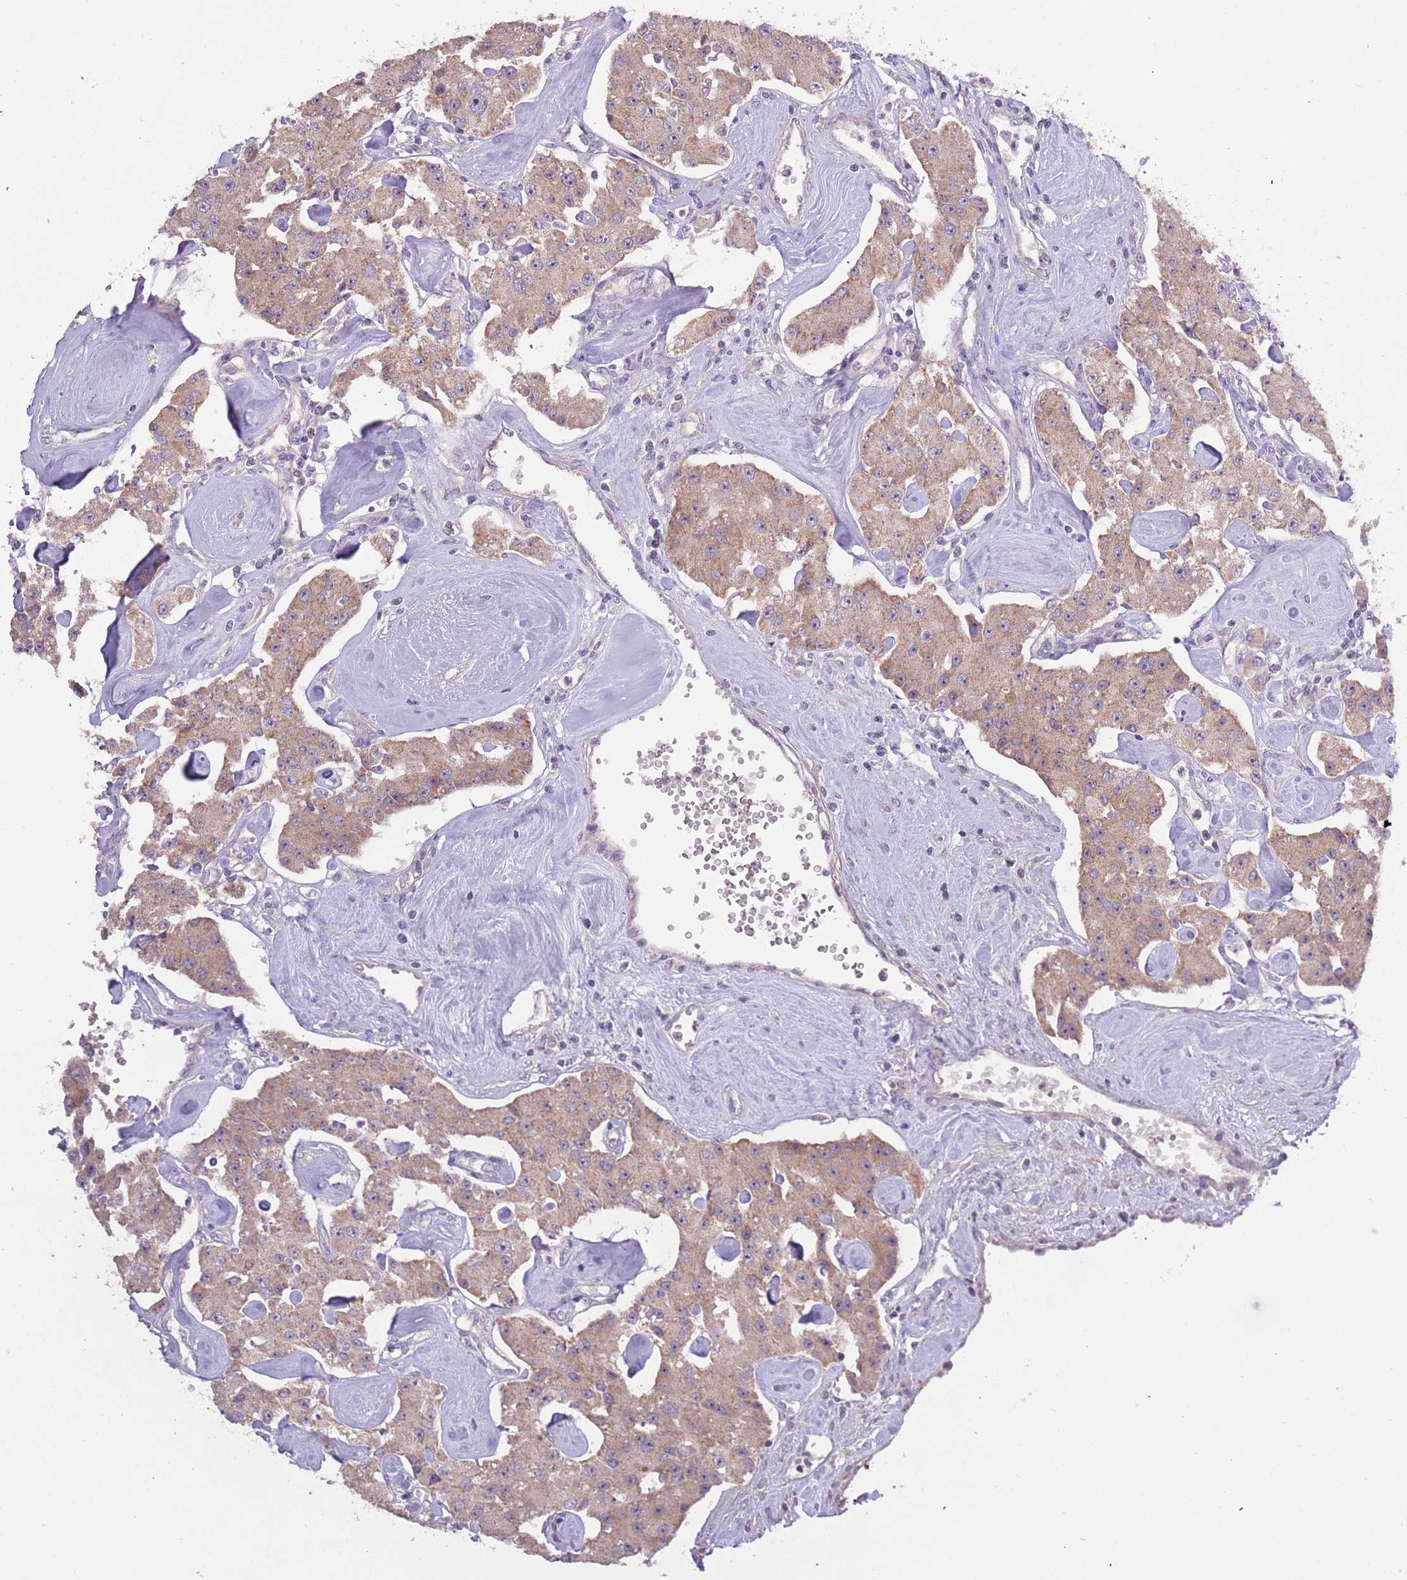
{"staining": {"intensity": "weak", "quantity": ">75%", "location": "cytoplasmic/membranous"}, "tissue": "carcinoid", "cell_type": "Tumor cells", "image_type": "cancer", "snomed": [{"axis": "morphology", "description": "Carcinoid, malignant, NOS"}, {"axis": "topography", "description": "Pancreas"}], "caption": "Human carcinoid (malignant) stained for a protein (brown) displays weak cytoplasmic/membranous positive expression in about >75% of tumor cells.", "gene": "SHROOM3", "patient": {"sex": "male", "age": 41}}